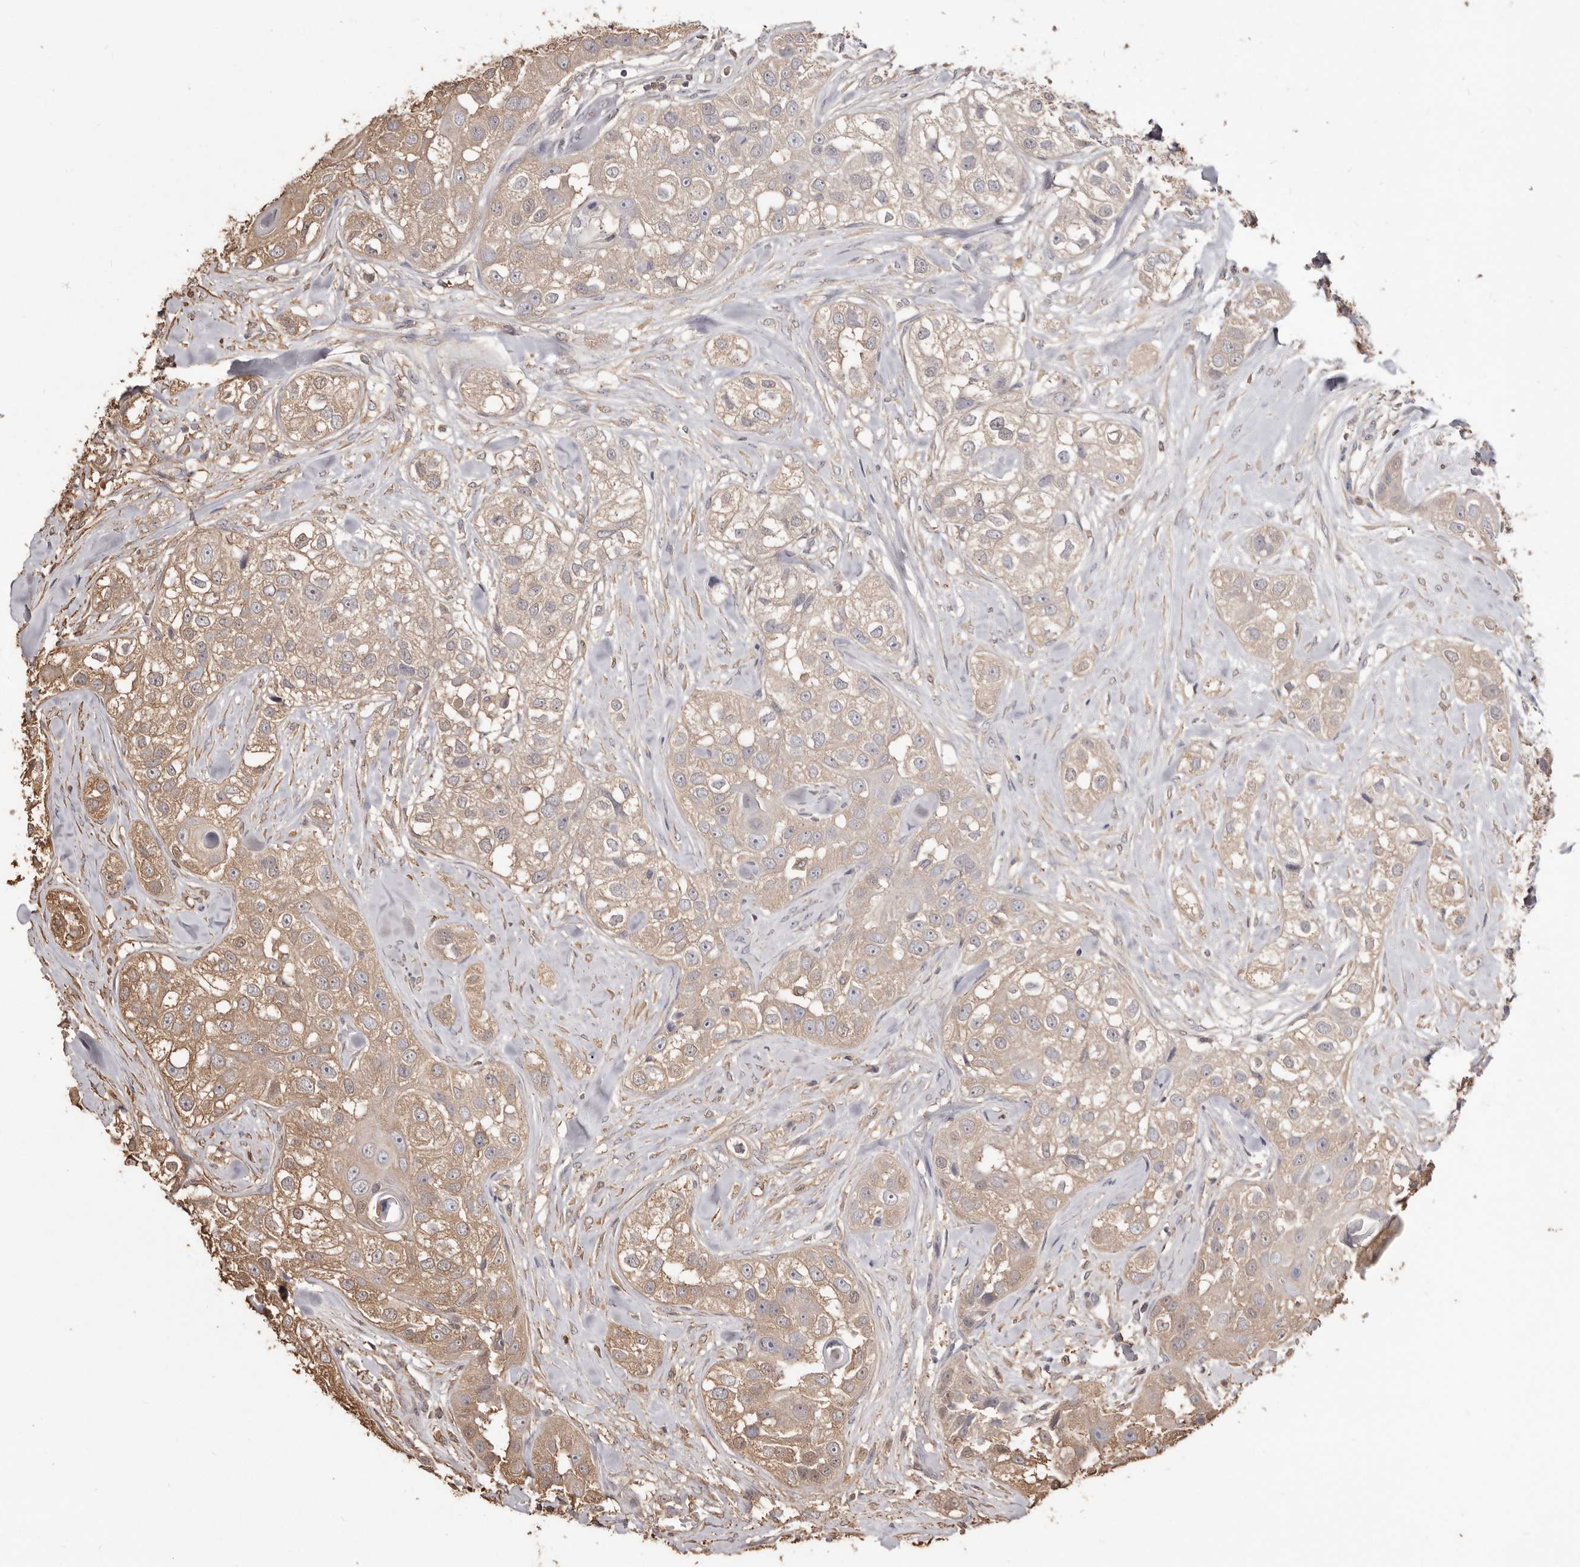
{"staining": {"intensity": "moderate", "quantity": "25%-75%", "location": "cytoplasmic/membranous"}, "tissue": "head and neck cancer", "cell_type": "Tumor cells", "image_type": "cancer", "snomed": [{"axis": "morphology", "description": "Normal tissue, NOS"}, {"axis": "morphology", "description": "Squamous cell carcinoma, NOS"}, {"axis": "topography", "description": "Skeletal muscle"}, {"axis": "topography", "description": "Head-Neck"}], "caption": "This is a histology image of immunohistochemistry staining of head and neck cancer, which shows moderate positivity in the cytoplasmic/membranous of tumor cells.", "gene": "PKM", "patient": {"sex": "male", "age": 51}}